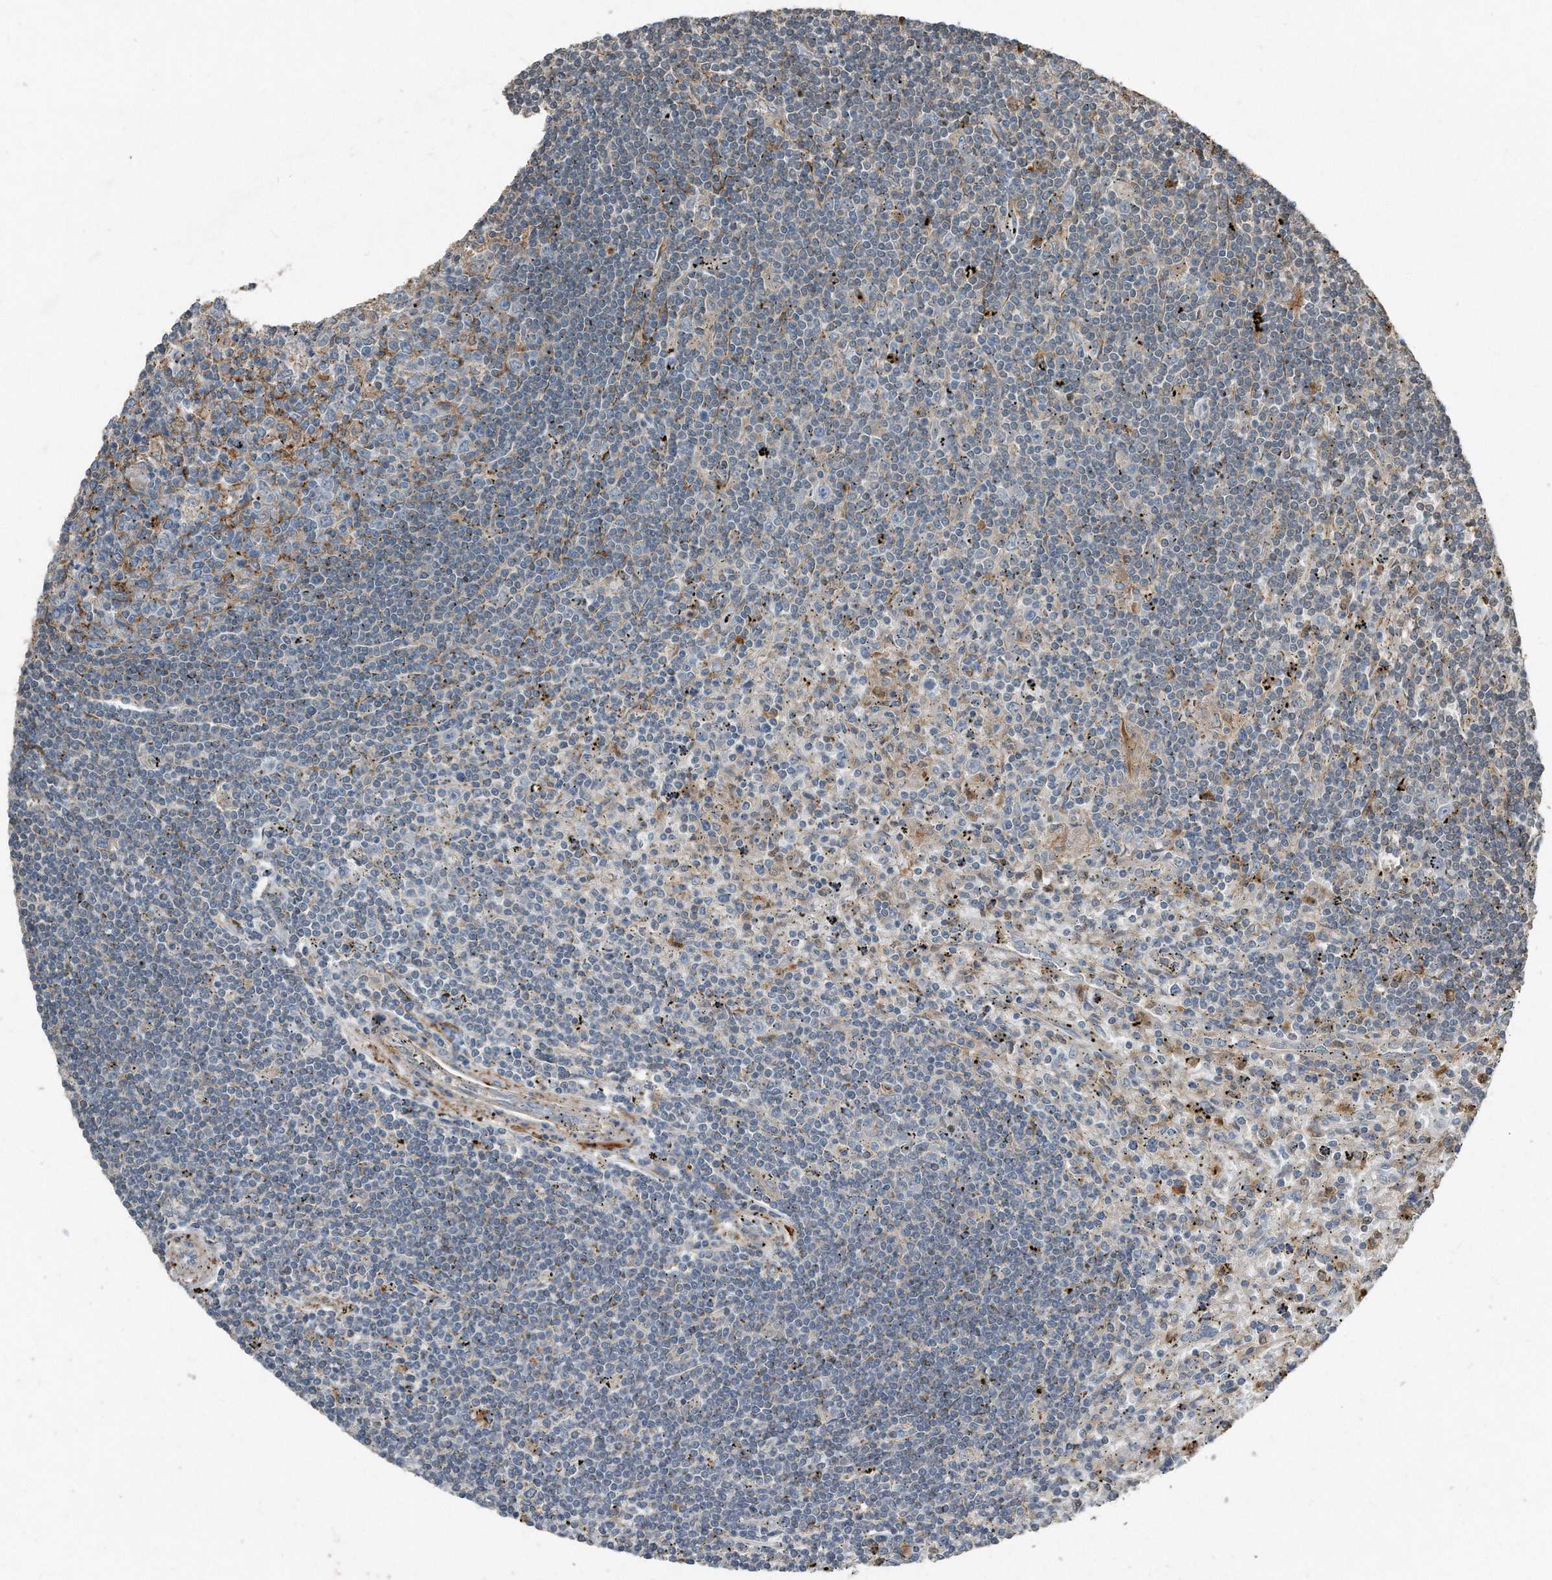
{"staining": {"intensity": "negative", "quantity": "none", "location": "none"}, "tissue": "lymphoma", "cell_type": "Tumor cells", "image_type": "cancer", "snomed": [{"axis": "morphology", "description": "Malignant lymphoma, non-Hodgkin's type, Low grade"}, {"axis": "topography", "description": "Spleen"}], "caption": "The immunohistochemistry image has no significant staining in tumor cells of lymphoma tissue.", "gene": "C9", "patient": {"sex": "male", "age": 76}}